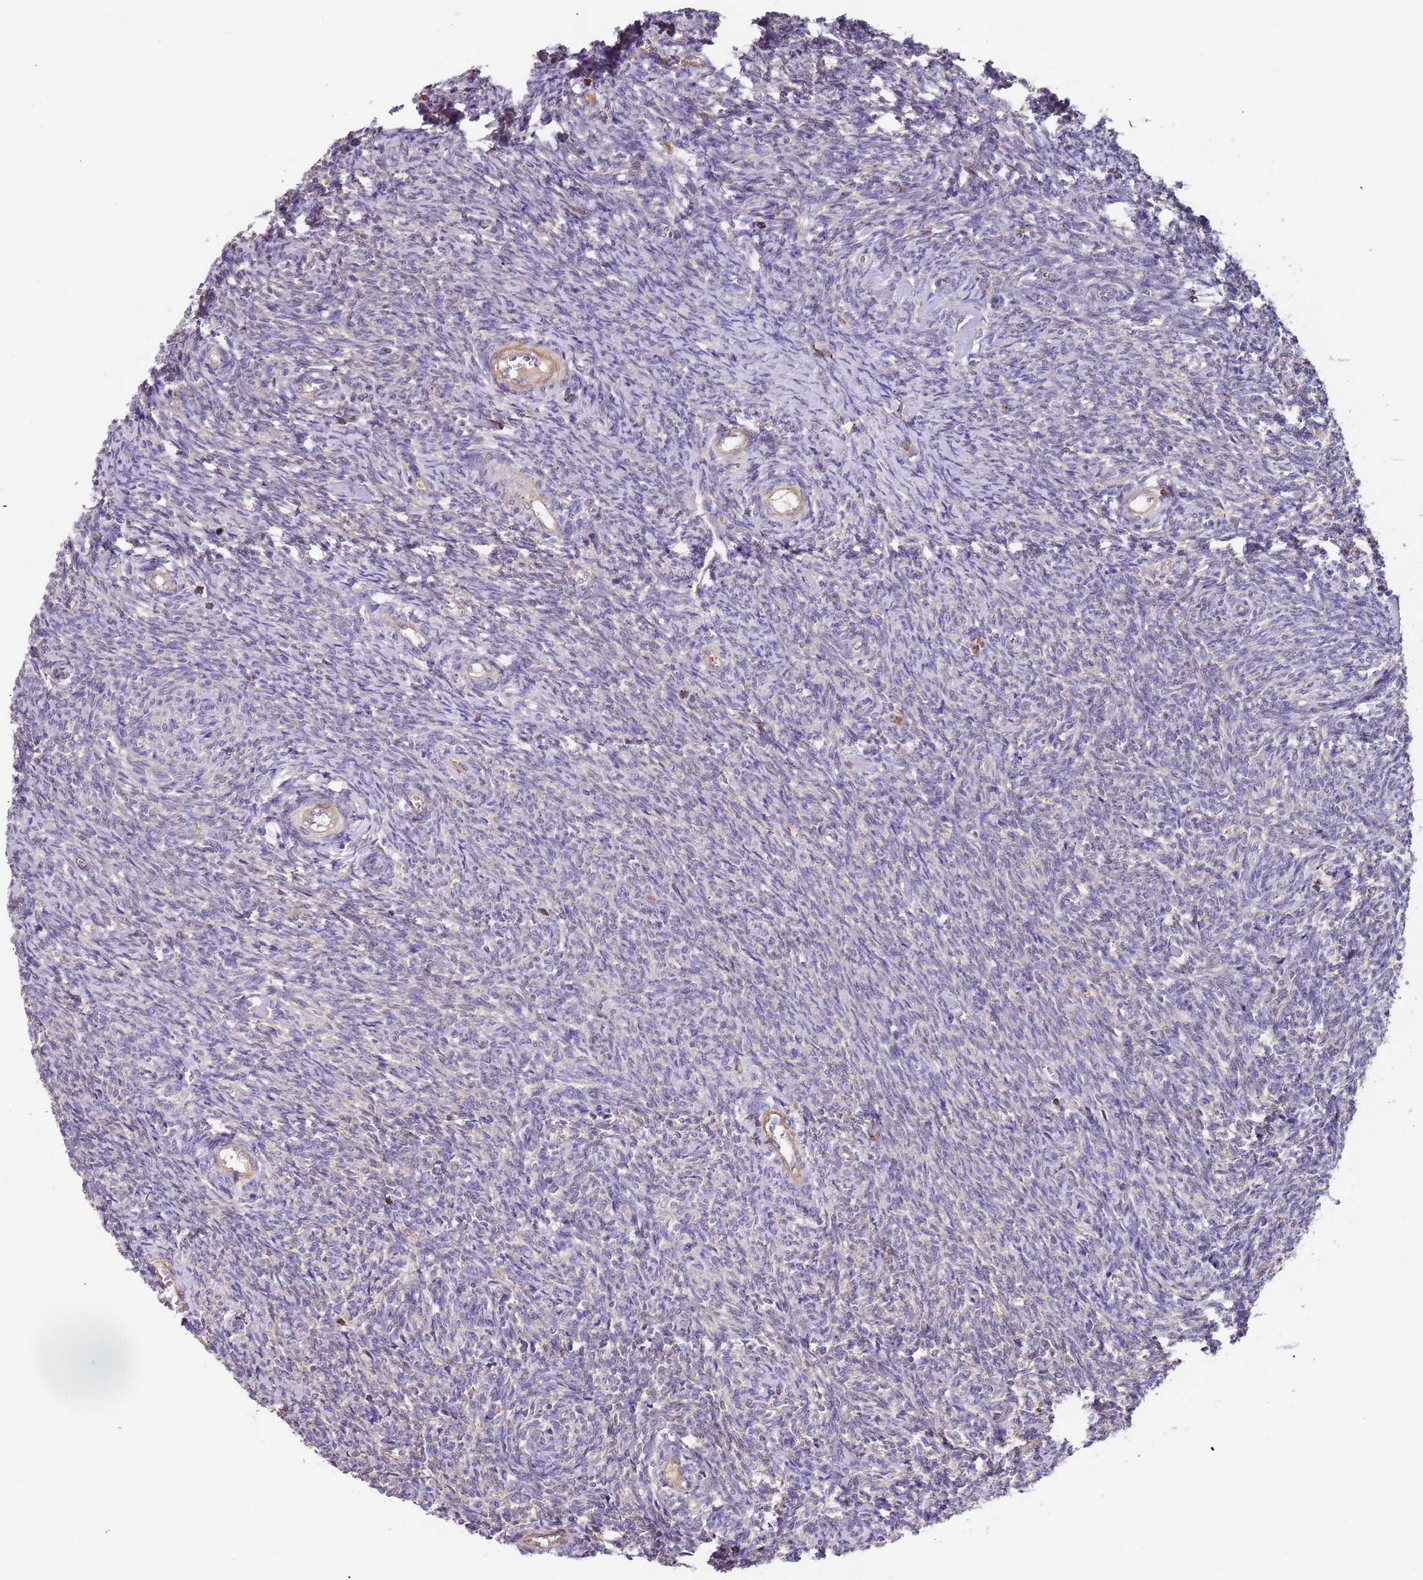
{"staining": {"intensity": "negative", "quantity": "none", "location": "none"}, "tissue": "ovary", "cell_type": "Ovarian stroma cells", "image_type": "normal", "snomed": [{"axis": "morphology", "description": "Normal tissue, NOS"}, {"axis": "topography", "description": "Ovary"}], "caption": "This is a image of IHC staining of benign ovary, which shows no staining in ovarian stroma cells. (Immunohistochemistry (ihc), brightfield microscopy, high magnification).", "gene": "SYT4", "patient": {"sex": "female", "age": 44}}